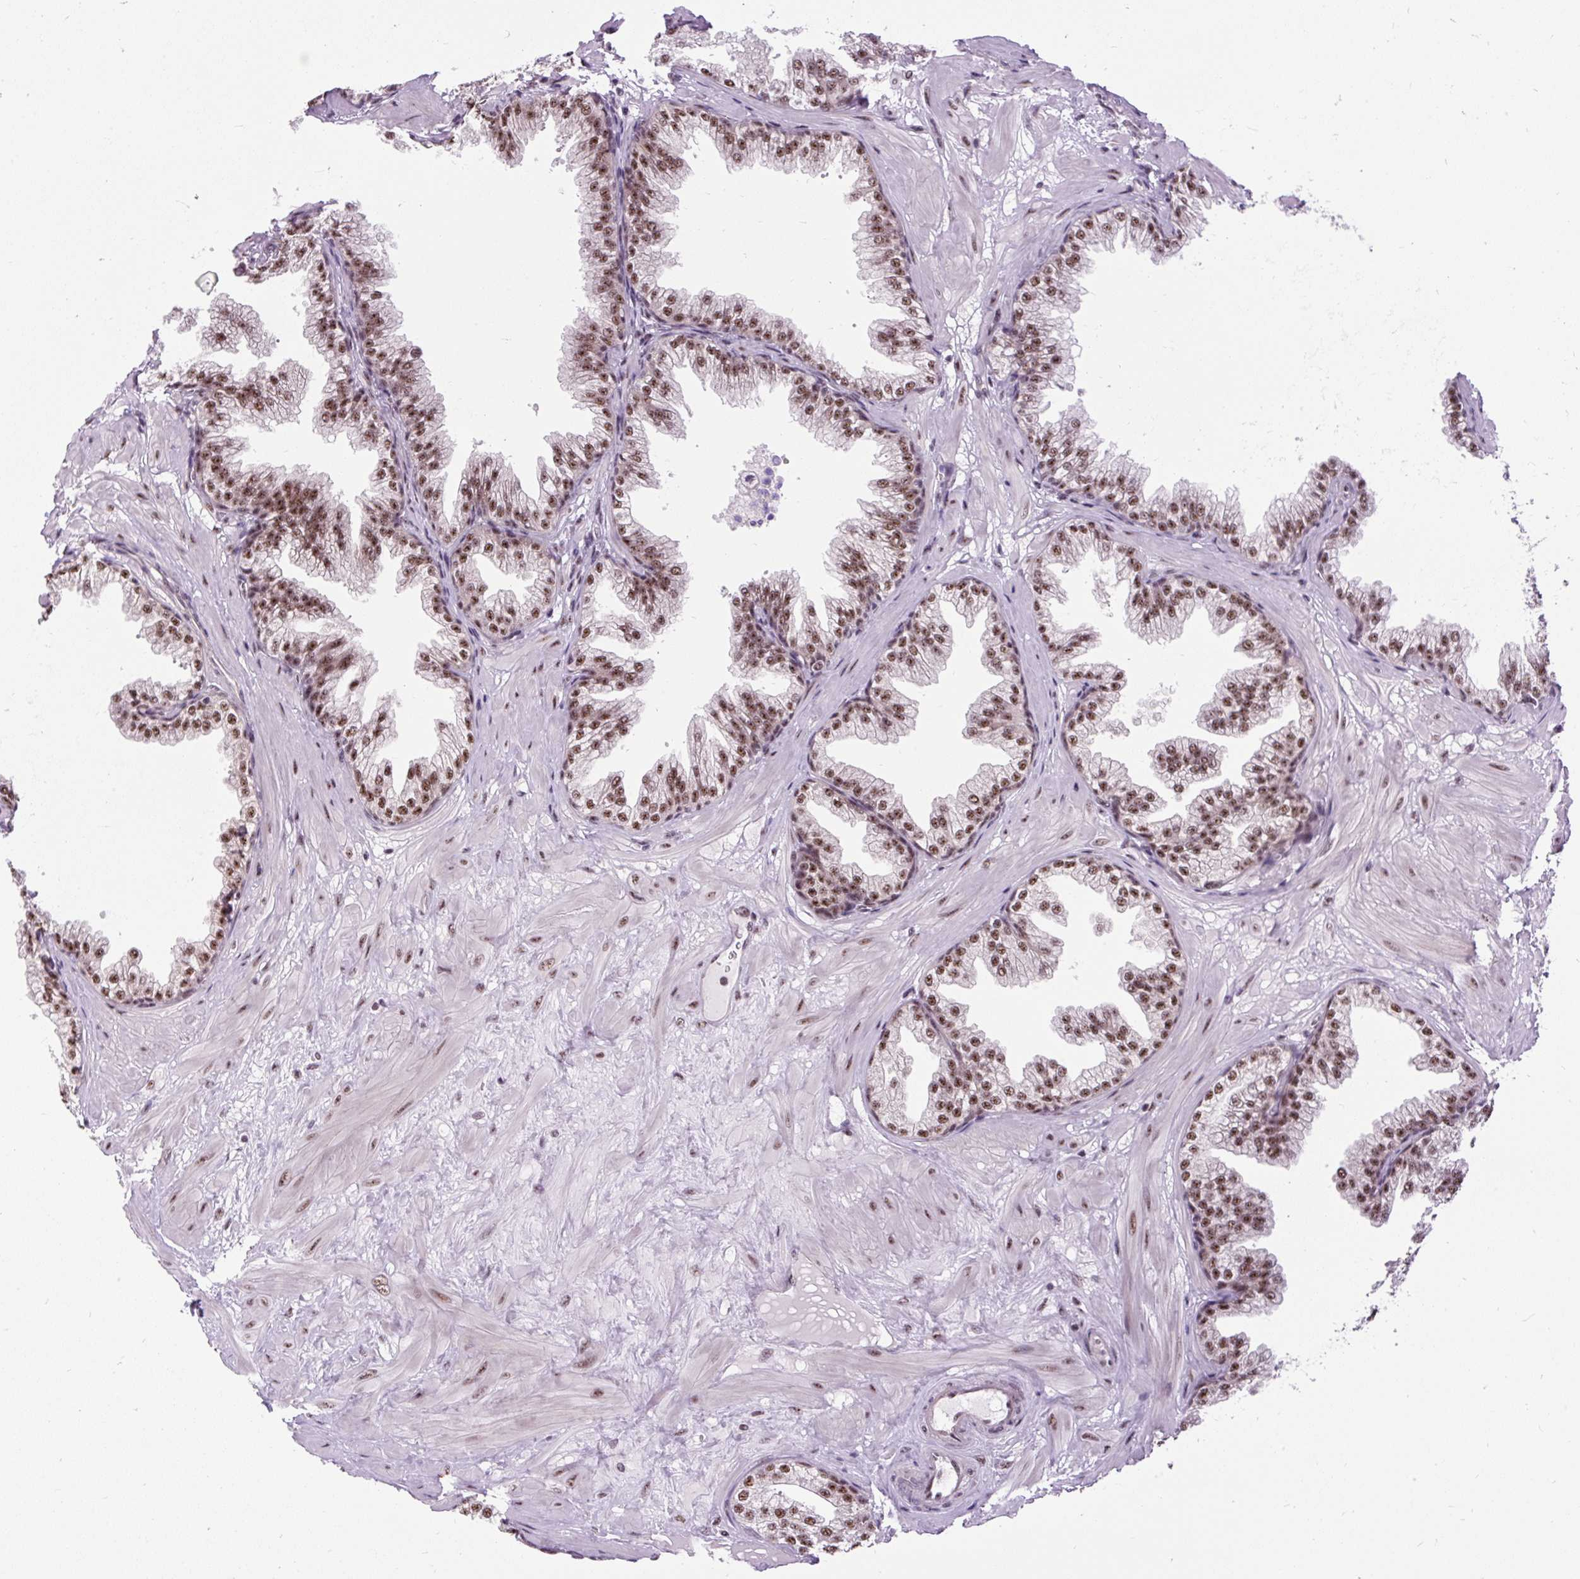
{"staining": {"intensity": "strong", "quantity": ">75%", "location": "nuclear"}, "tissue": "prostate", "cell_type": "Glandular cells", "image_type": "normal", "snomed": [{"axis": "morphology", "description": "Normal tissue, NOS"}, {"axis": "topography", "description": "Prostate"}], "caption": "High-magnification brightfield microscopy of normal prostate stained with DAB (3,3'-diaminobenzidine) (brown) and counterstained with hematoxylin (blue). glandular cells exhibit strong nuclear staining is present in about>75% of cells.", "gene": "SMC5", "patient": {"sex": "male", "age": 37}}